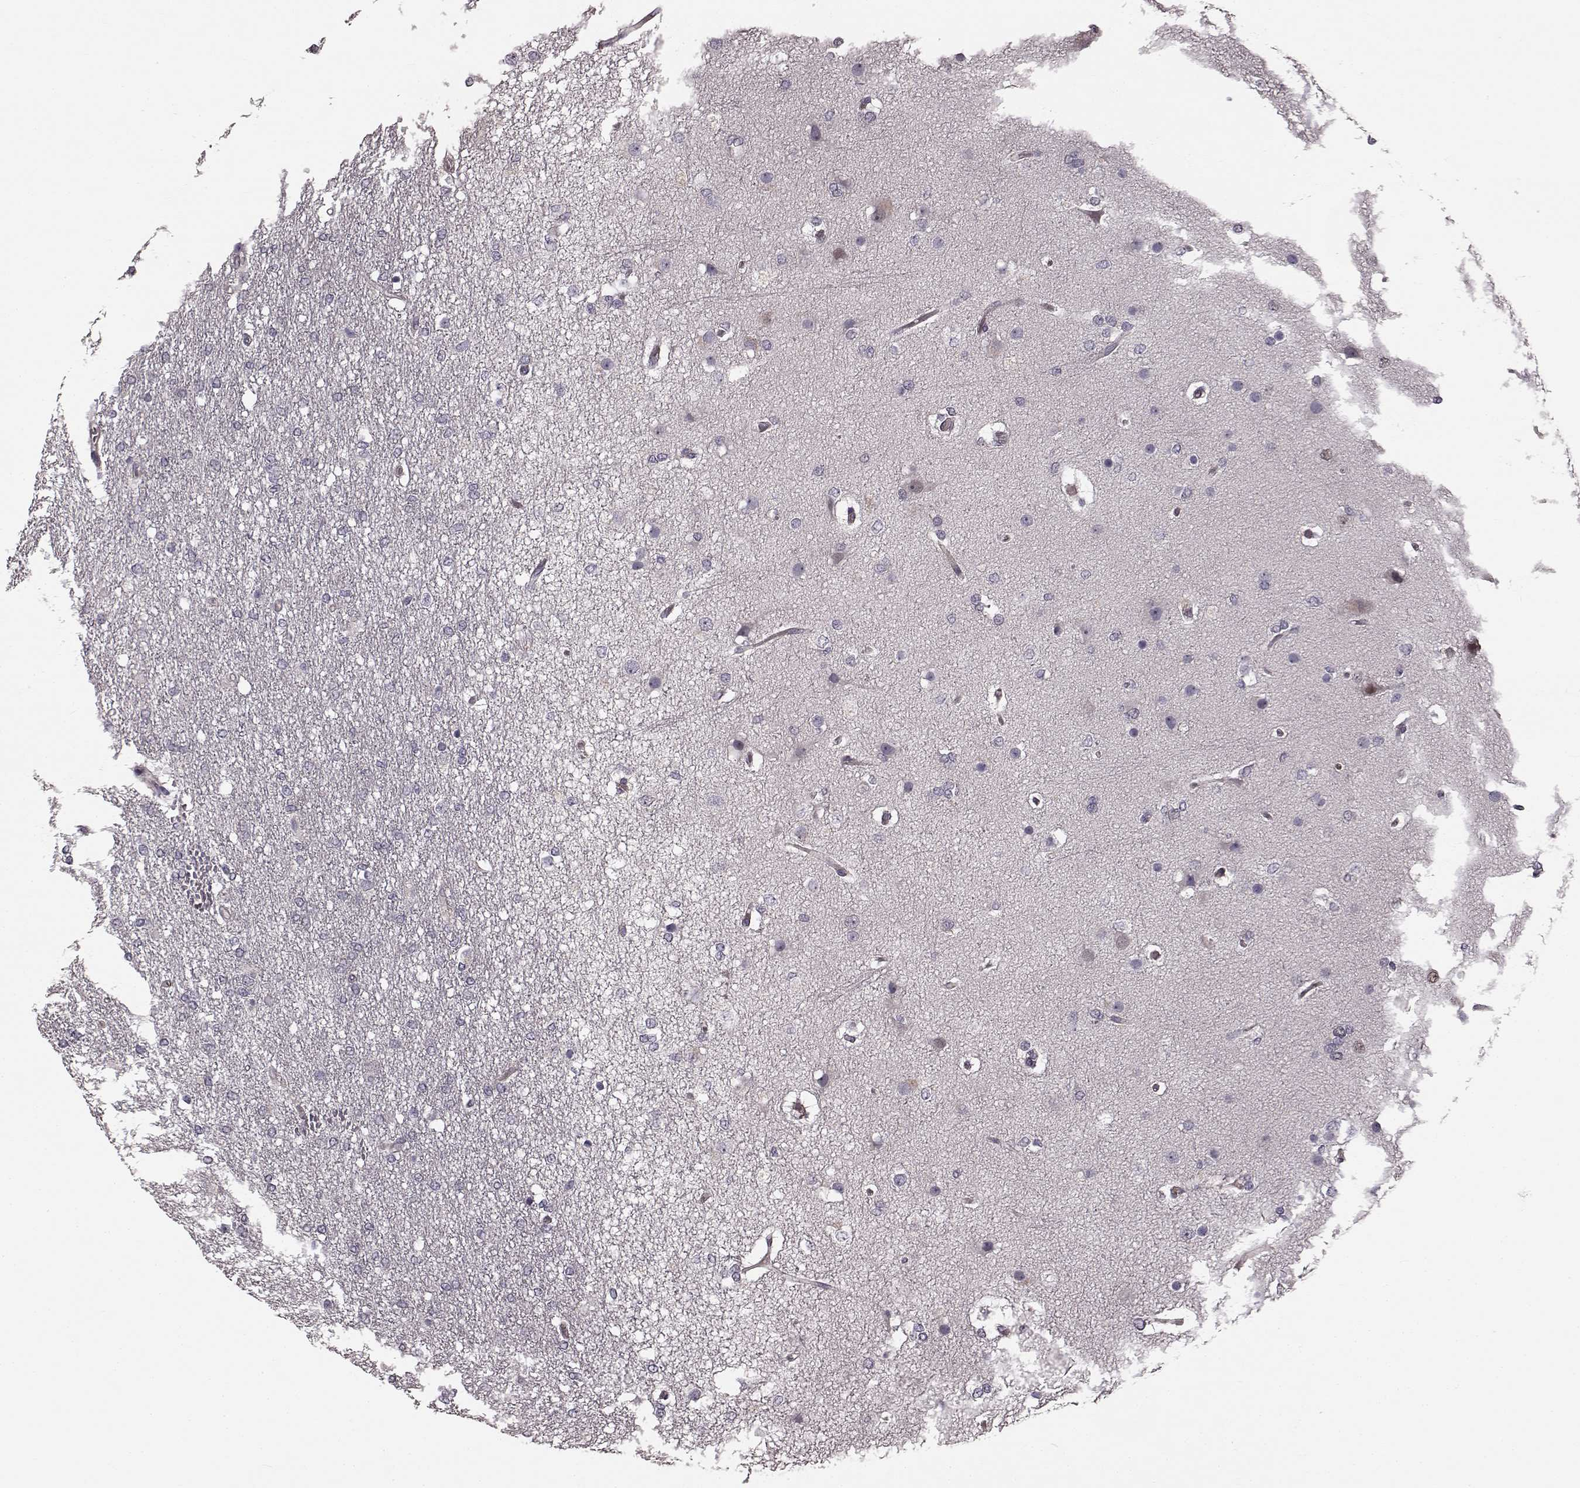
{"staining": {"intensity": "negative", "quantity": "none", "location": "none"}, "tissue": "glioma", "cell_type": "Tumor cells", "image_type": "cancer", "snomed": [{"axis": "morphology", "description": "Glioma, malignant, High grade"}, {"axis": "topography", "description": "Brain"}], "caption": "Tumor cells show no significant positivity in high-grade glioma (malignant).", "gene": "SLC22A18", "patient": {"sex": "female", "age": 61}}